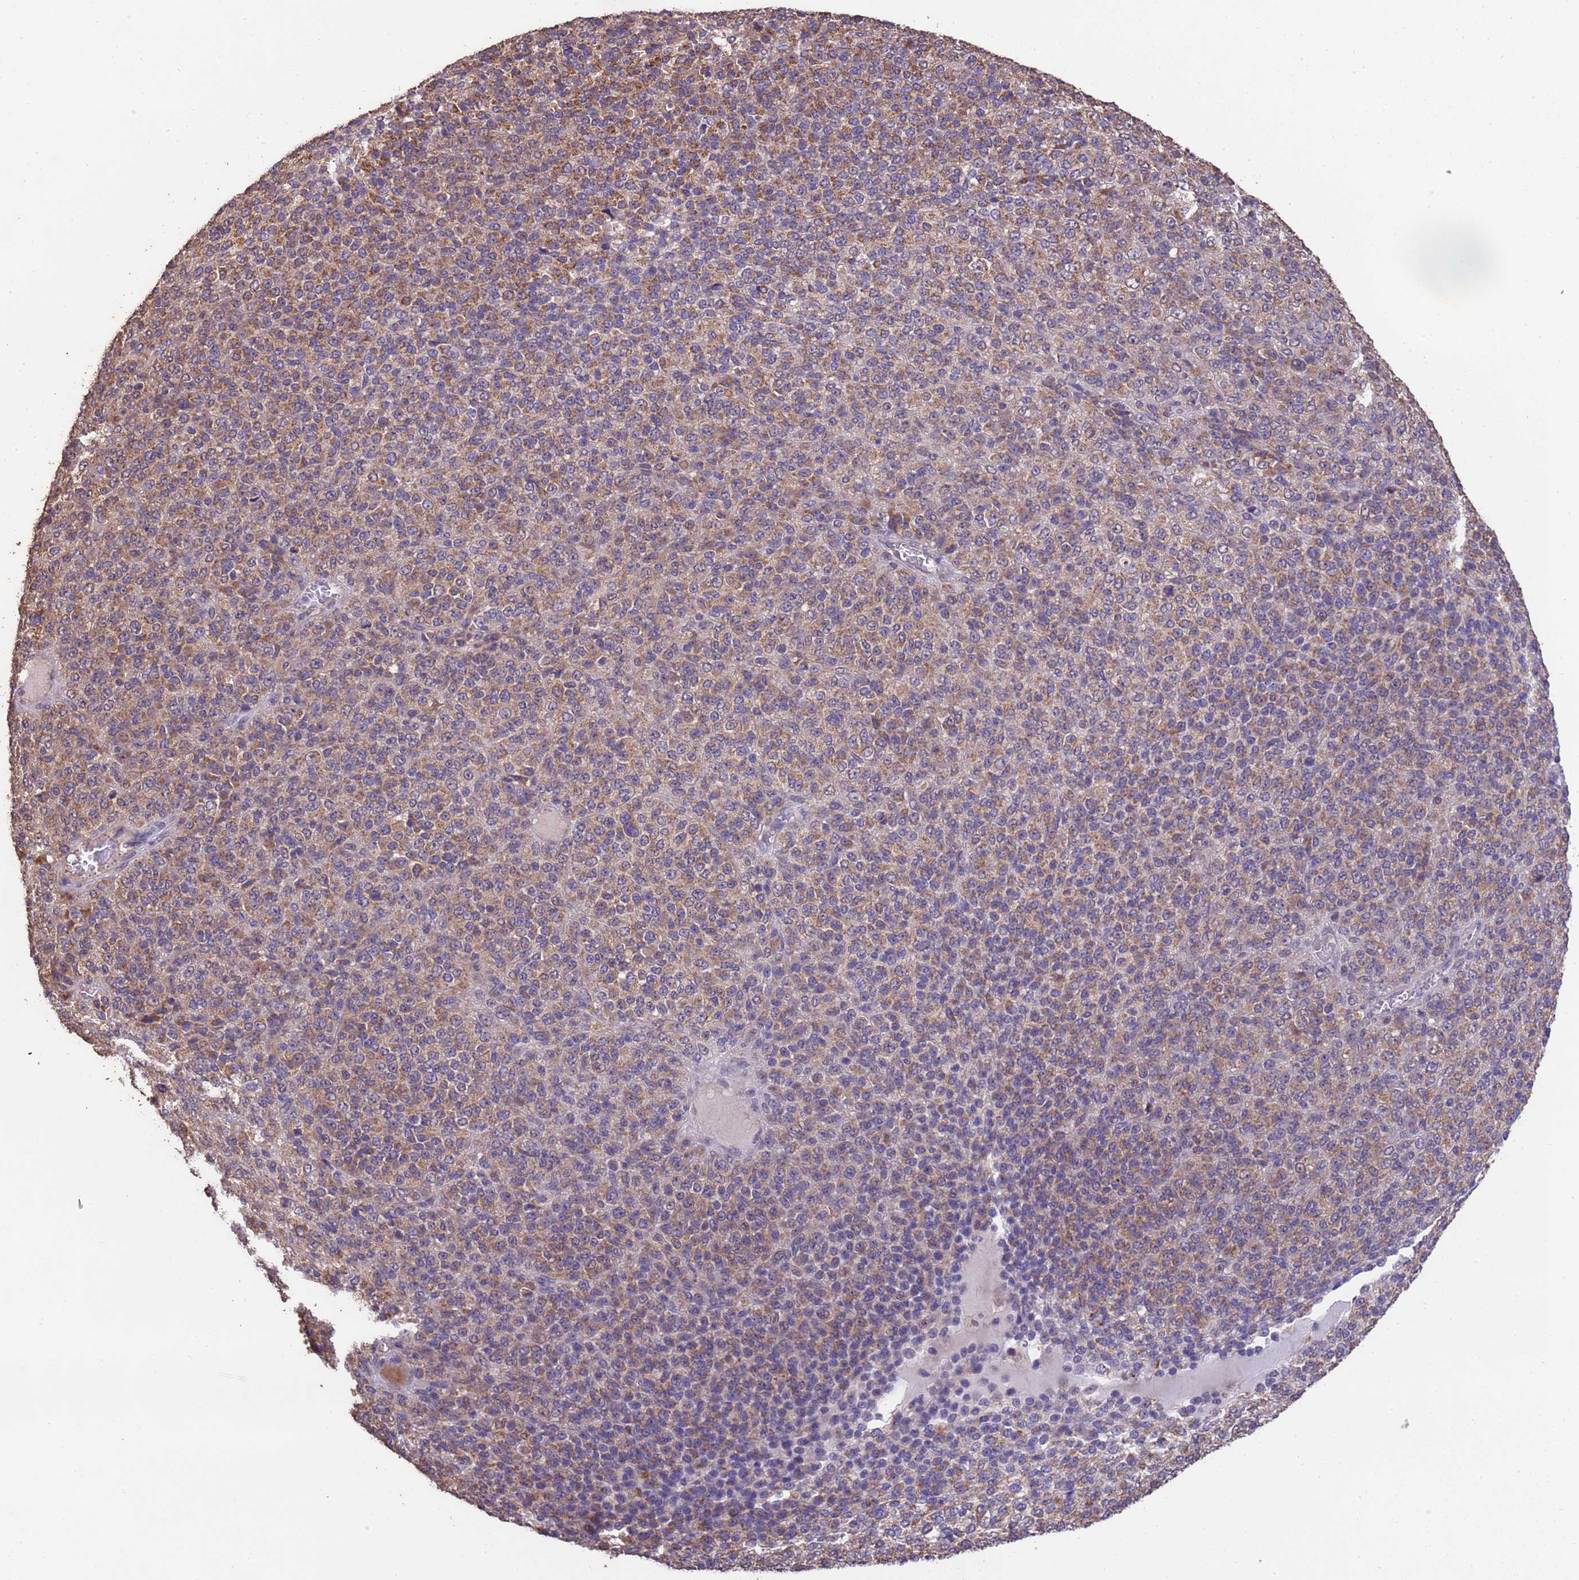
{"staining": {"intensity": "moderate", "quantity": "25%-75%", "location": "cytoplasmic/membranous"}, "tissue": "melanoma", "cell_type": "Tumor cells", "image_type": "cancer", "snomed": [{"axis": "morphology", "description": "Malignant melanoma, Metastatic site"}, {"axis": "topography", "description": "Brain"}], "caption": "About 25%-75% of tumor cells in human melanoma exhibit moderate cytoplasmic/membranous protein staining as visualized by brown immunohistochemical staining.", "gene": "NPHP1", "patient": {"sex": "female", "age": 56}}